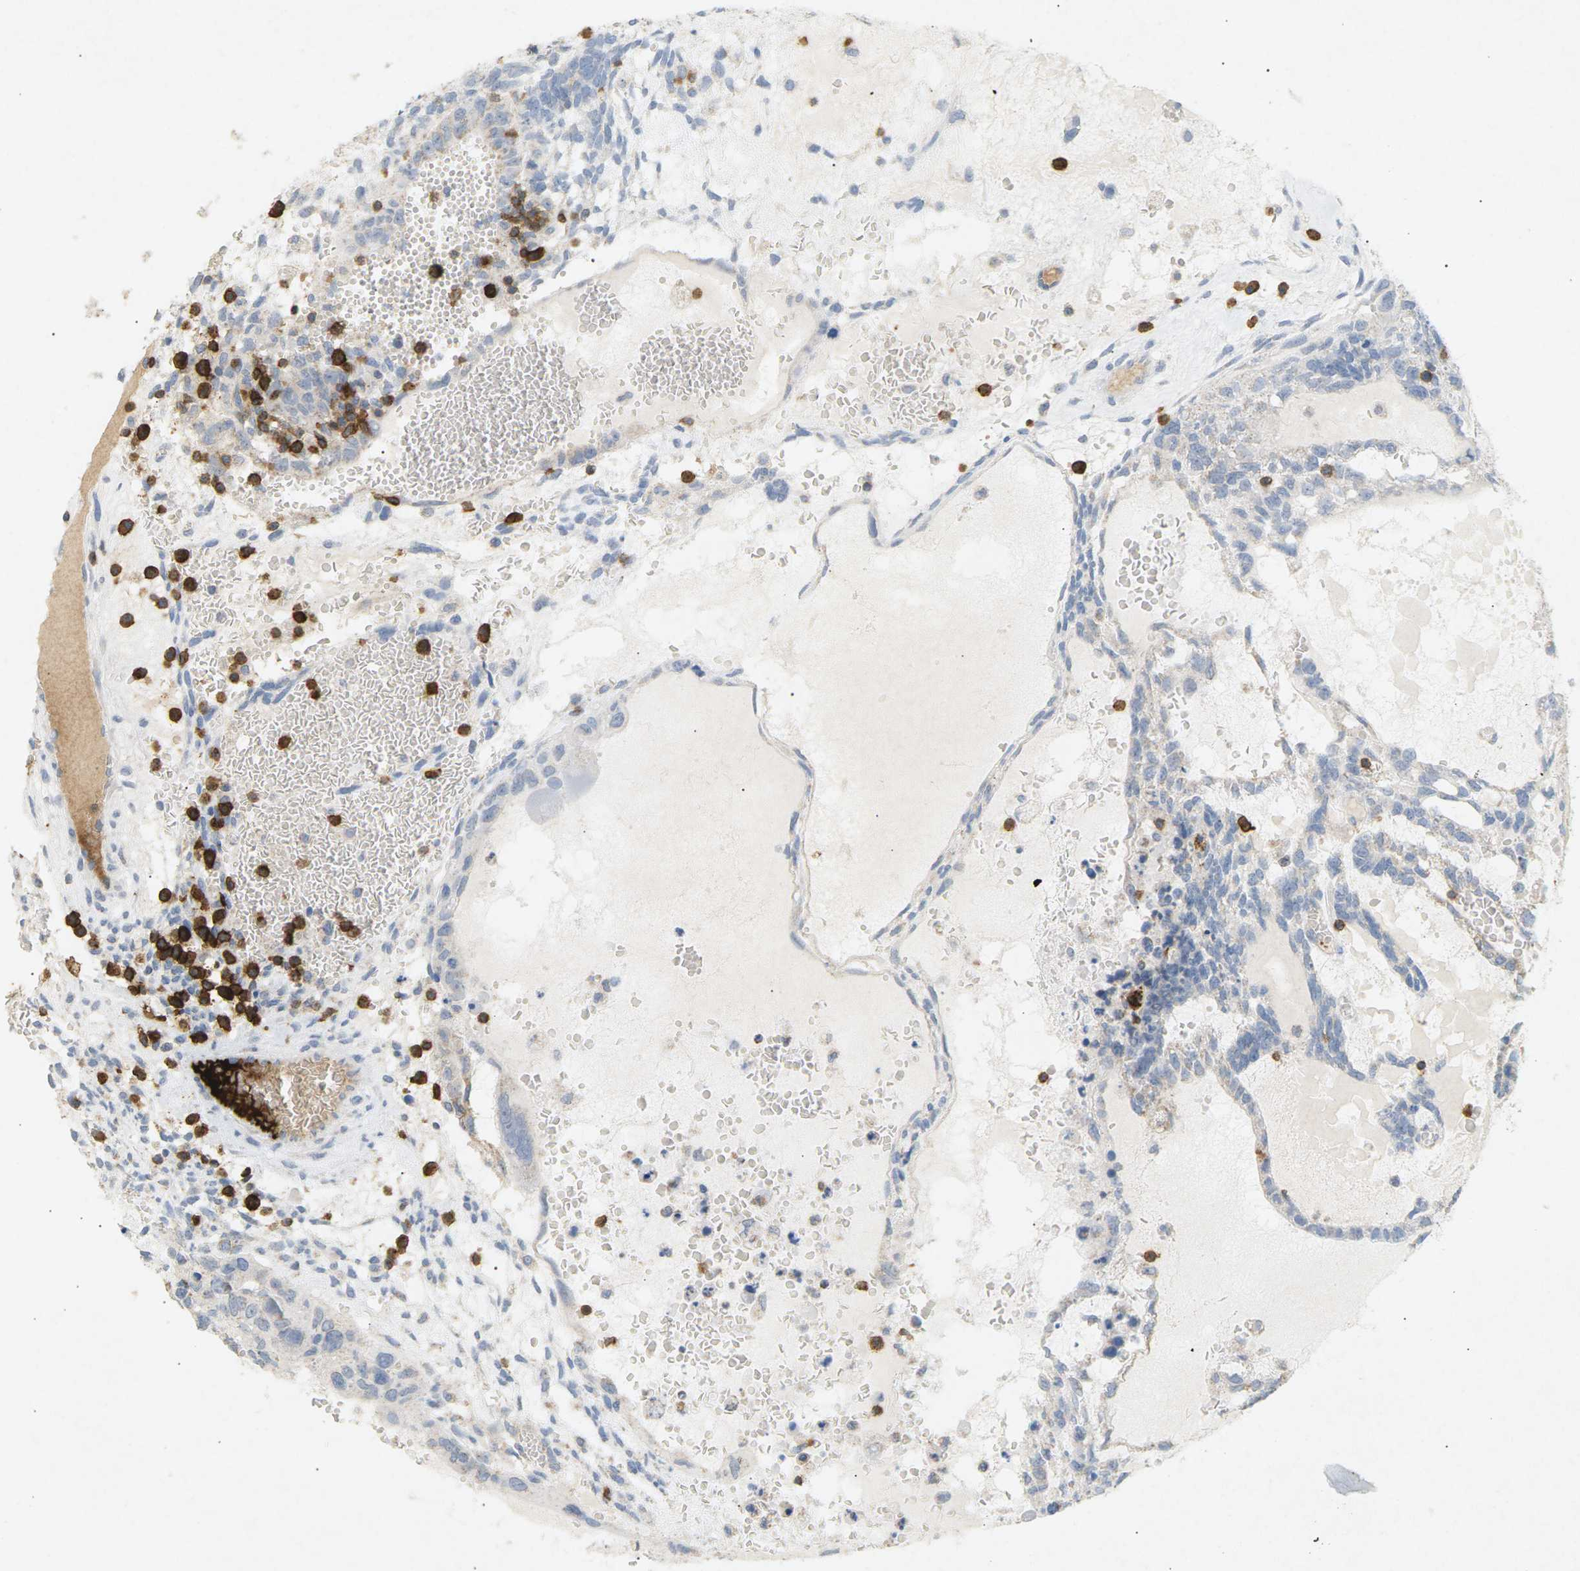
{"staining": {"intensity": "negative", "quantity": "none", "location": "none"}, "tissue": "testis cancer", "cell_type": "Tumor cells", "image_type": "cancer", "snomed": [{"axis": "morphology", "description": "Seminoma, NOS"}, {"axis": "morphology", "description": "Carcinoma, Embryonal, NOS"}, {"axis": "topography", "description": "Testis"}], "caption": "Immunohistochemical staining of testis cancer demonstrates no significant staining in tumor cells. (DAB (3,3'-diaminobenzidine) immunohistochemistry (IHC), high magnification).", "gene": "LIME1", "patient": {"sex": "male", "age": 52}}